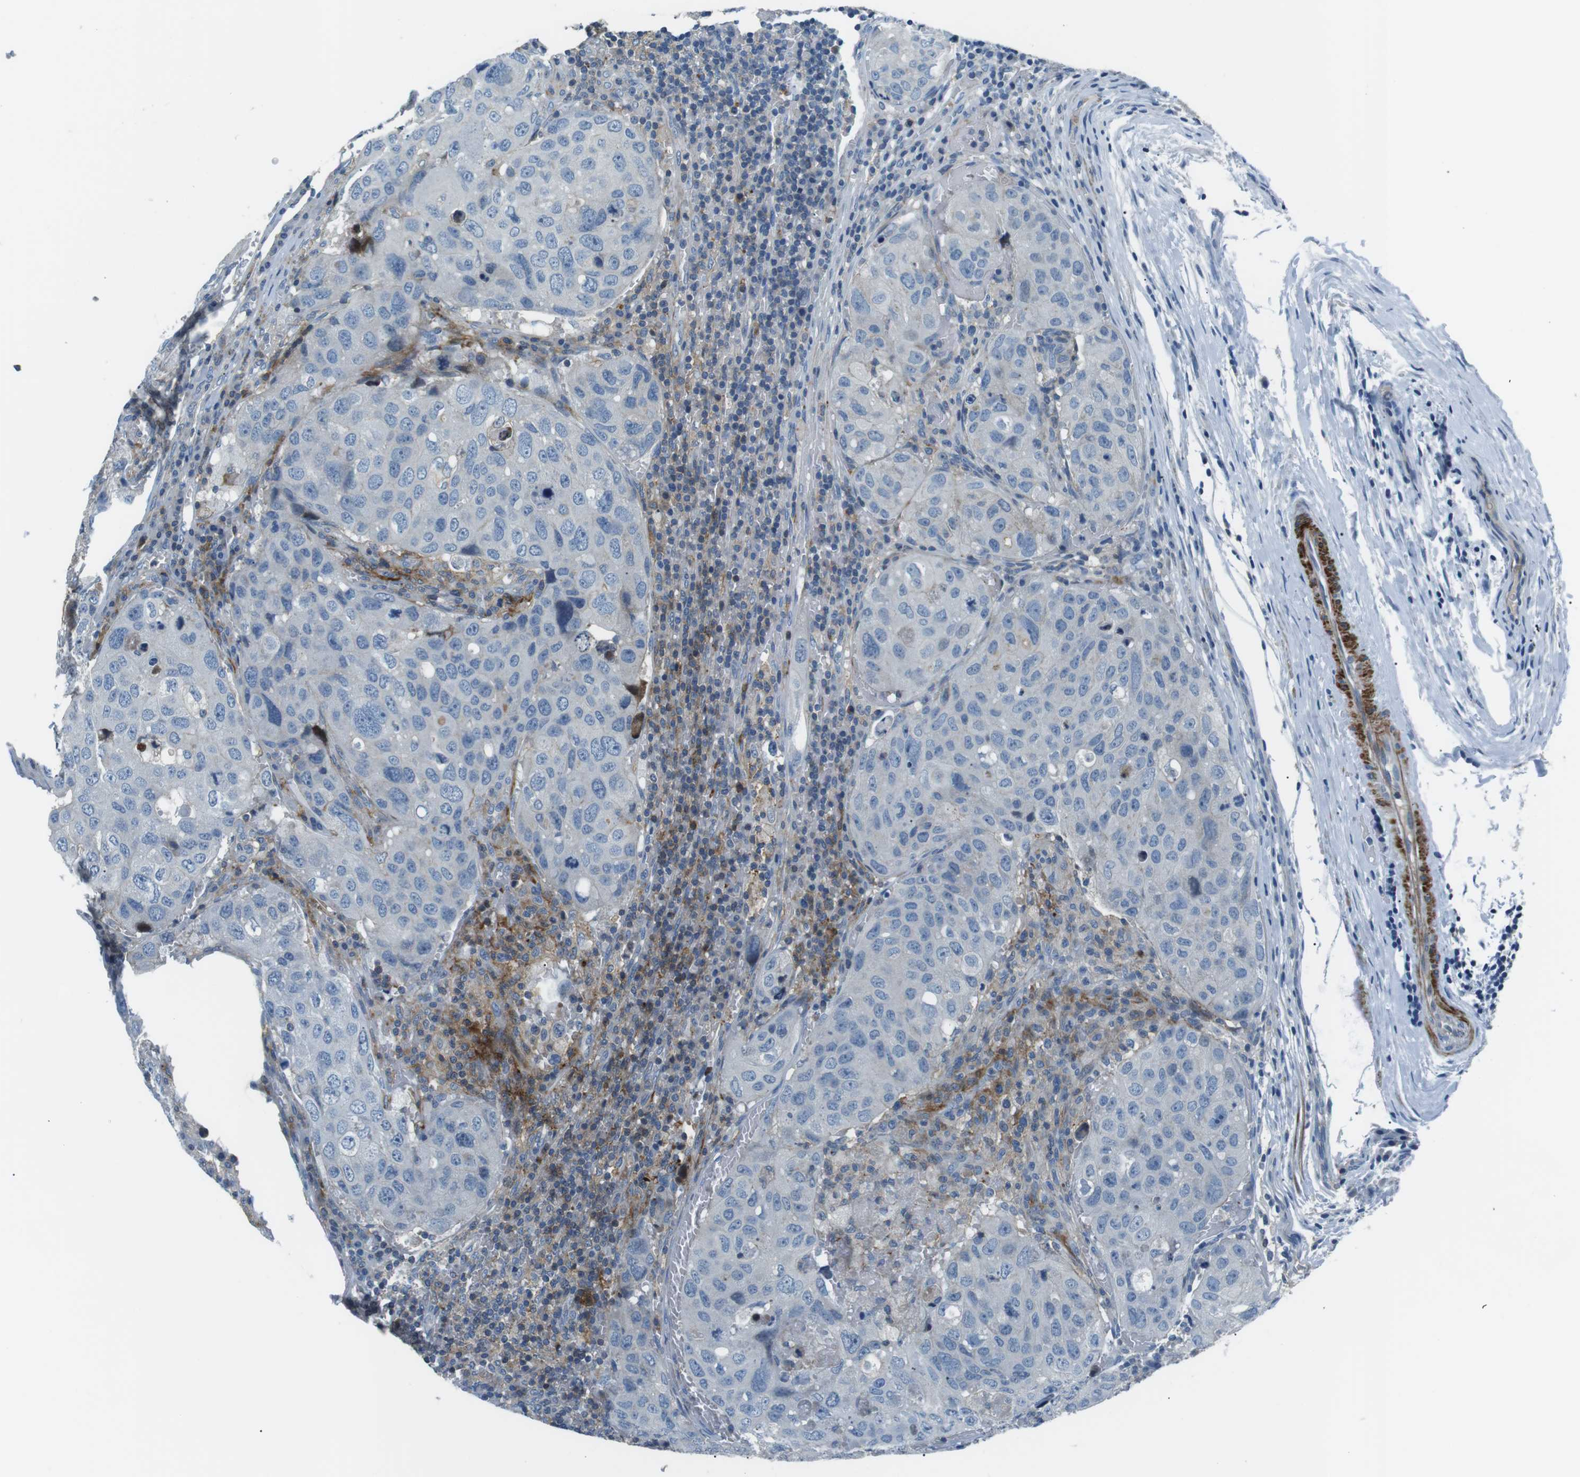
{"staining": {"intensity": "negative", "quantity": "none", "location": "none"}, "tissue": "urothelial cancer", "cell_type": "Tumor cells", "image_type": "cancer", "snomed": [{"axis": "morphology", "description": "Urothelial carcinoma, High grade"}, {"axis": "topography", "description": "Lymph node"}, {"axis": "topography", "description": "Urinary bladder"}], "caption": "IHC photomicrograph of neoplastic tissue: human urothelial carcinoma (high-grade) stained with DAB (3,3'-diaminobenzidine) shows no significant protein staining in tumor cells.", "gene": "ARVCF", "patient": {"sex": "male", "age": 51}}